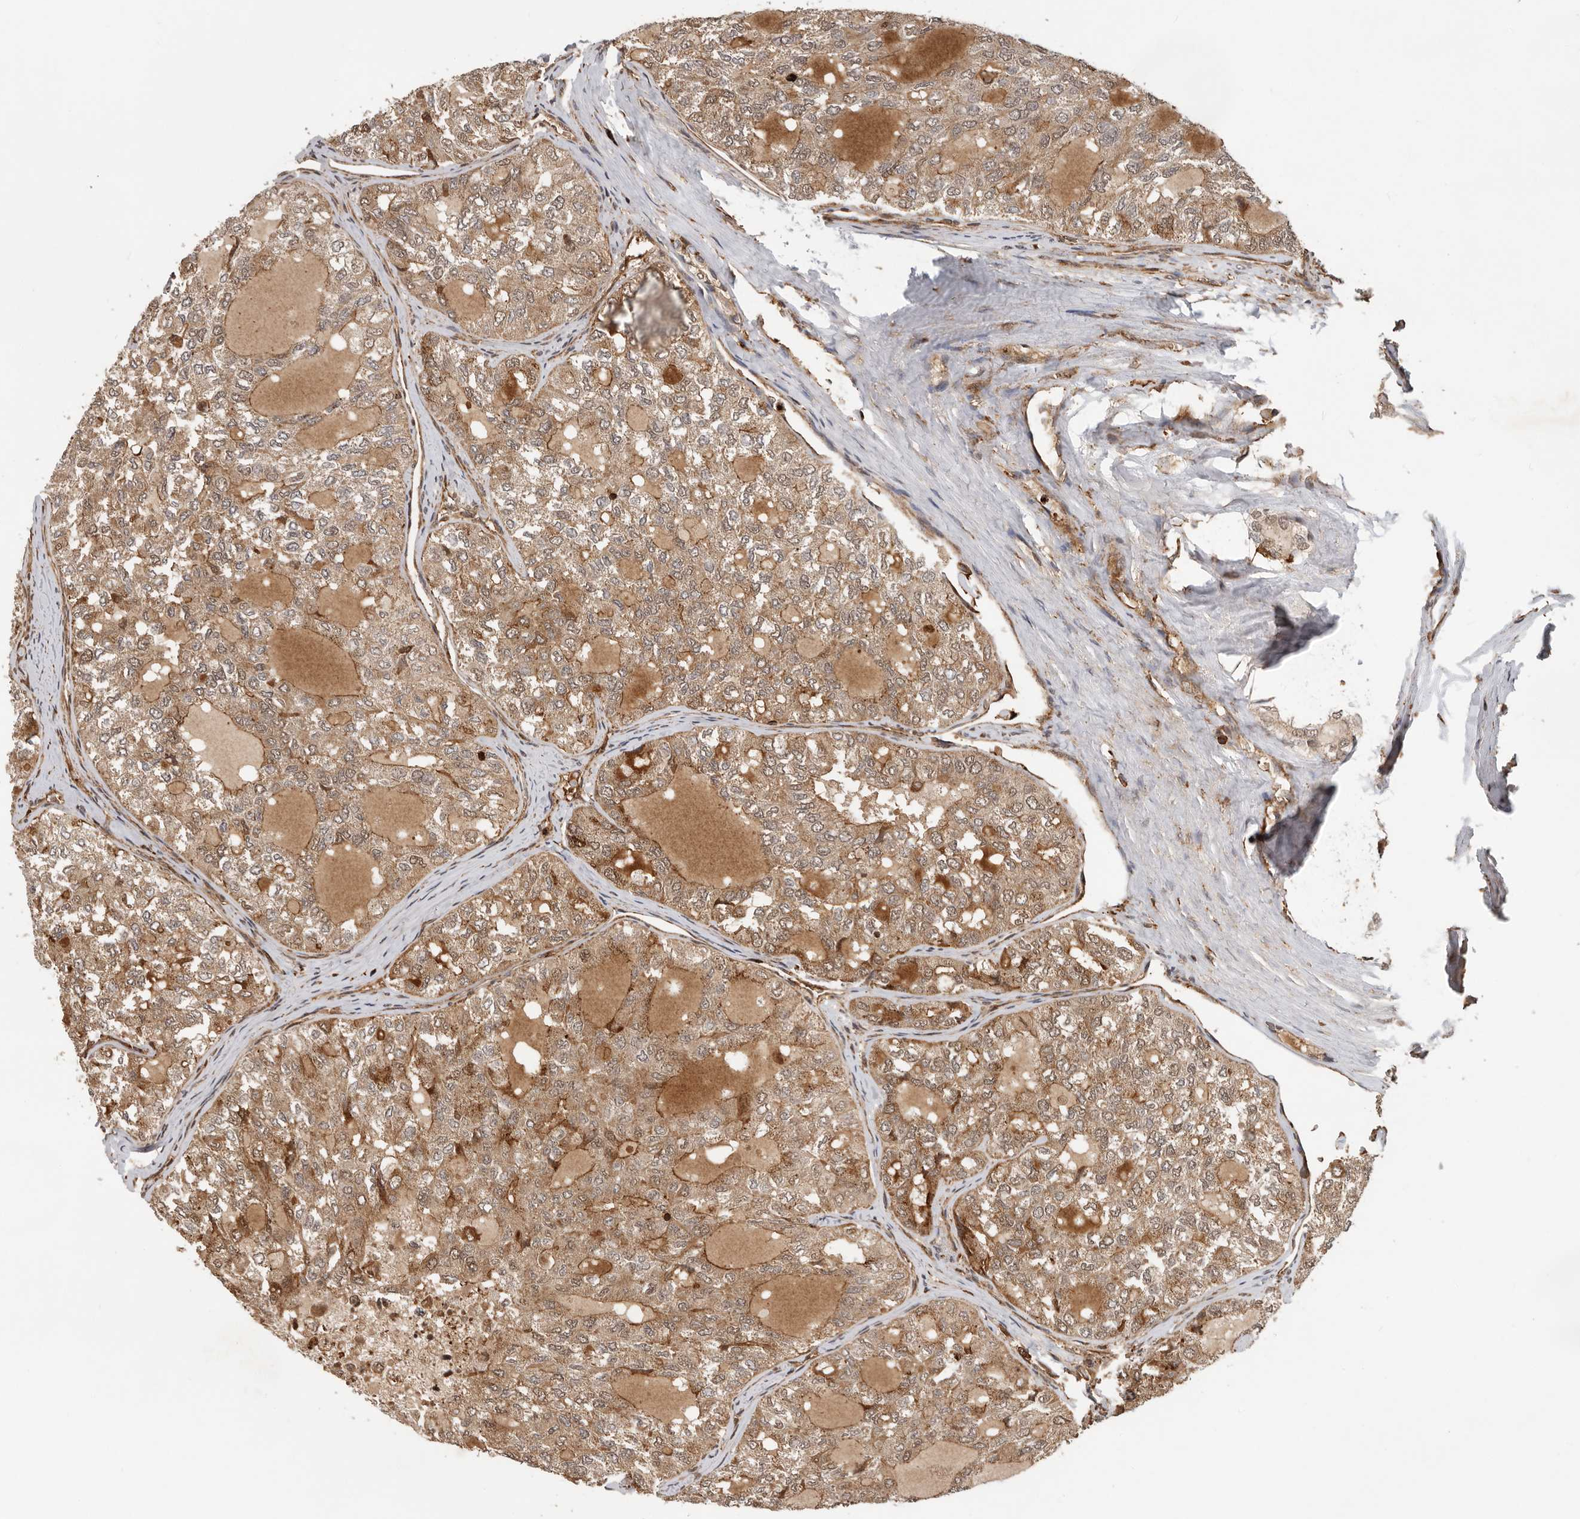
{"staining": {"intensity": "moderate", "quantity": ">75%", "location": "cytoplasmic/membranous"}, "tissue": "thyroid cancer", "cell_type": "Tumor cells", "image_type": "cancer", "snomed": [{"axis": "morphology", "description": "Follicular adenoma carcinoma, NOS"}, {"axis": "topography", "description": "Thyroid gland"}], "caption": "Tumor cells demonstrate medium levels of moderate cytoplasmic/membranous staining in approximately >75% of cells in thyroid cancer.", "gene": "RNF157", "patient": {"sex": "male", "age": 75}}